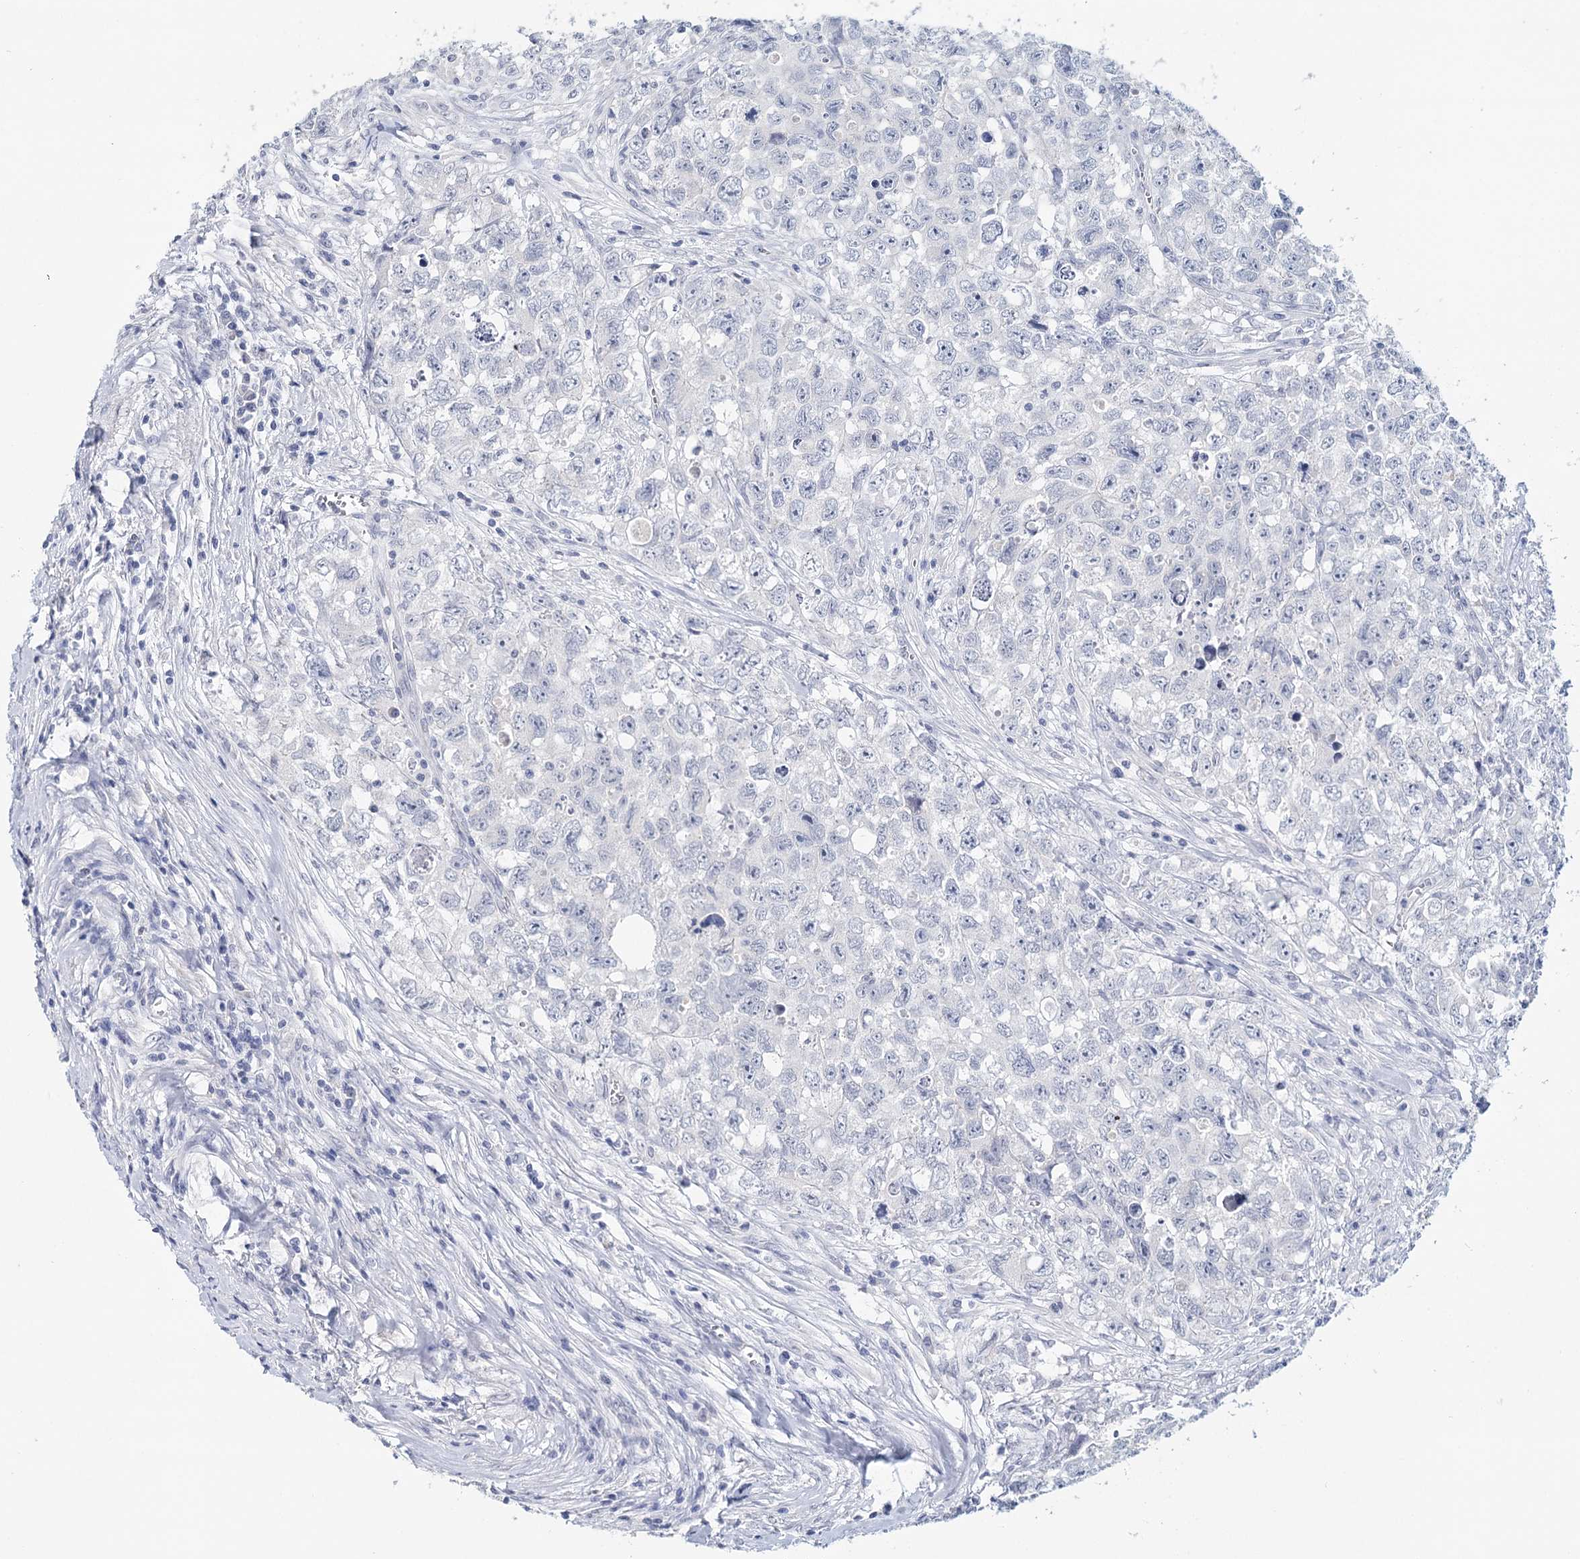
{"staining": {"intensity": "negative", "quantity": "none", "location": "none"}, "tissue": "testis cancer", "cell_type": "Tumor cells", "image_type": "cancer", "snomed": [{"axis": "morphology", "description": "Seminoma, NOS"}, {"axis": "morphology", "description": "Carcinoma, Embryonal, NOS"}, {"axis": "topography", "description": "Testis"}], "caption": "Seminoma (testis) was stained to show a protein in brown. There is no significant expression in tumor cells.", "gene": "HSPA4L", "patient": {"sex": "male", "age": 43}}